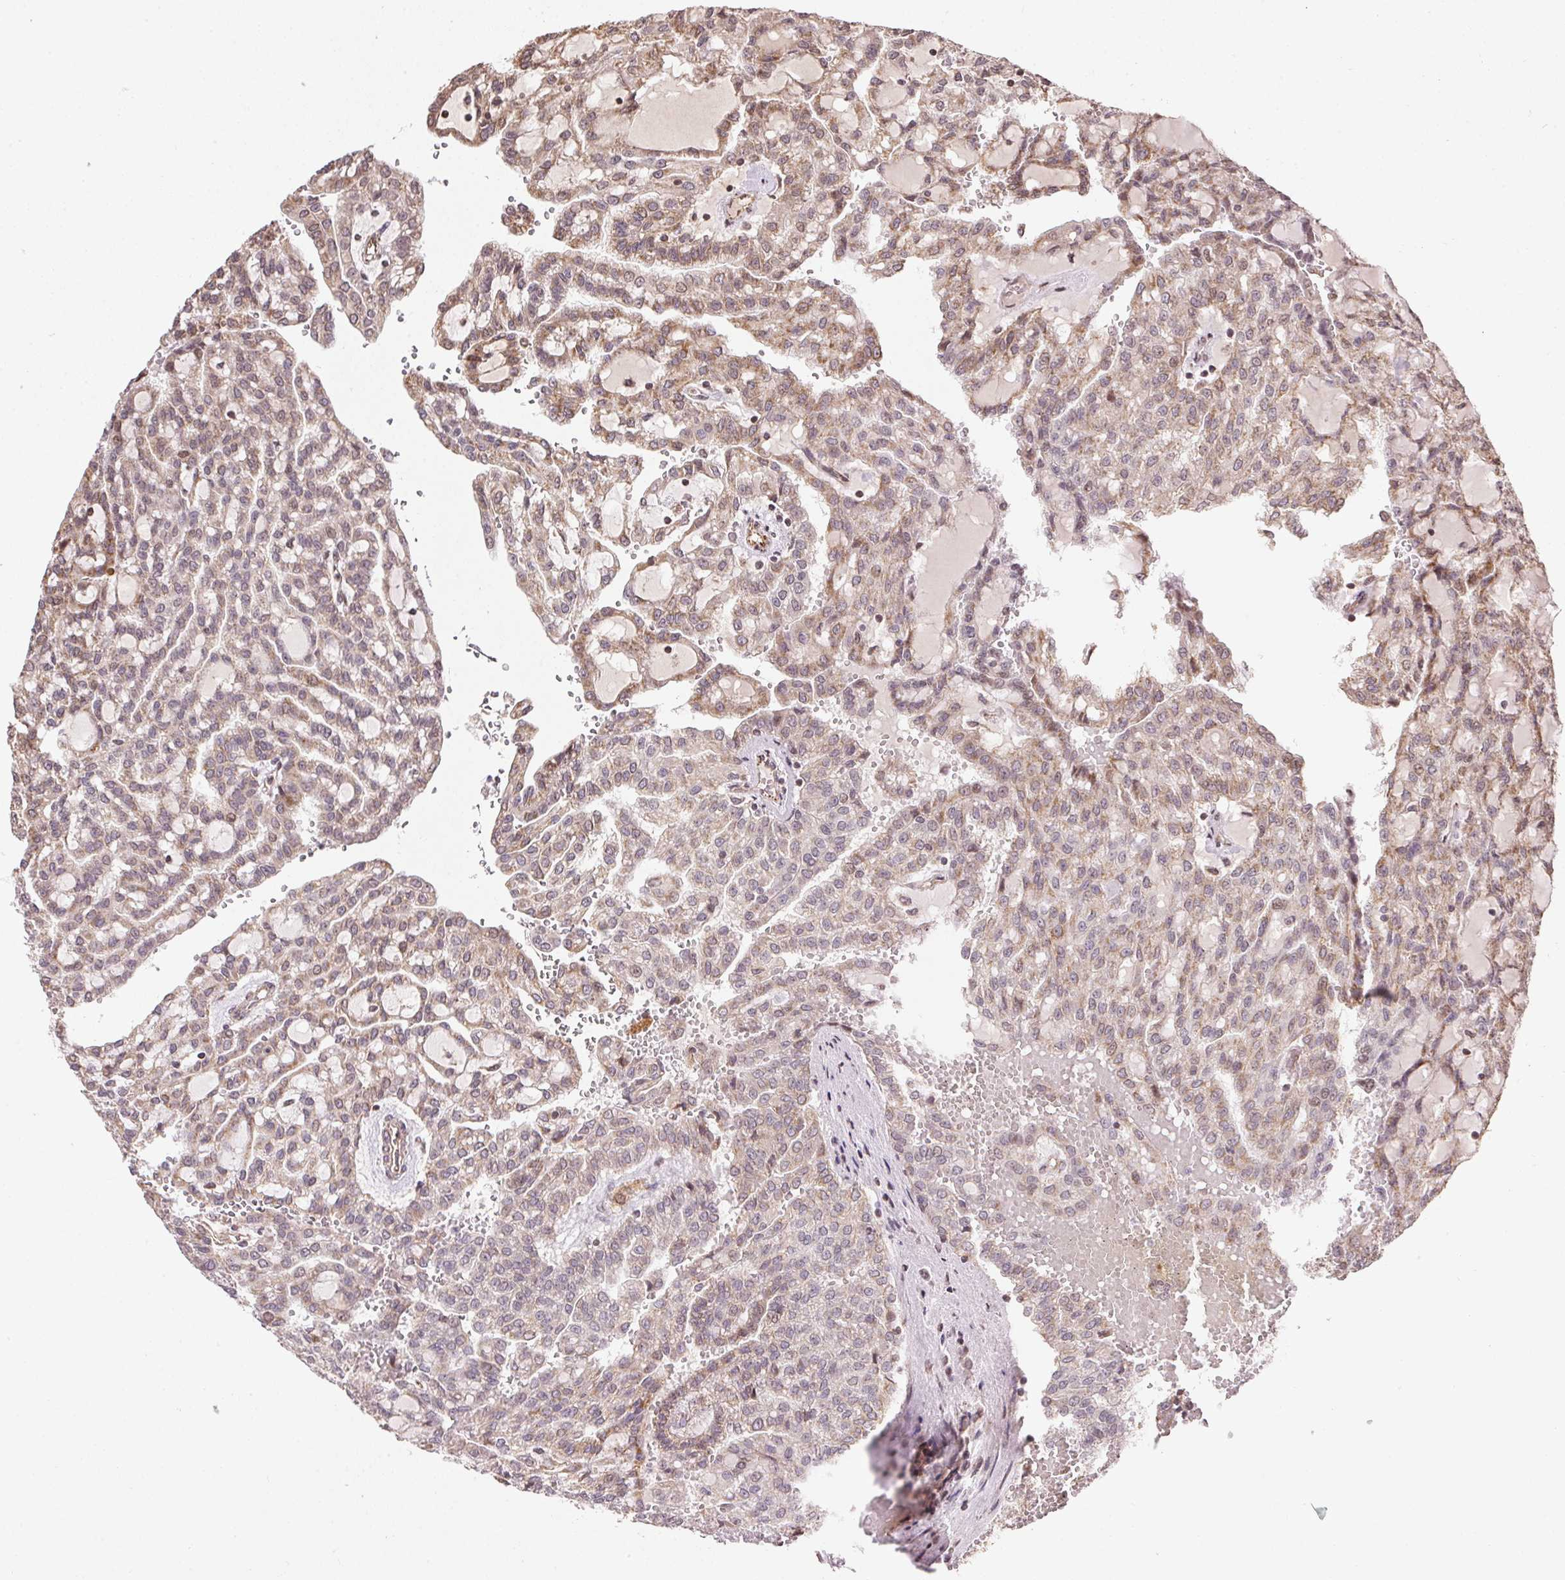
{"staining": {"intensity": "weak", "quantity": ">75%", "location": "cytoplasmic/membranous"}, "tissue": "renal cancer", "cell_type": "Tumor cells", "image_type": "cancer", "snomed": [{"axis": "morphology", "description": "Adenocarcinoma, NOS"}, {"axis": "topography", "description": "Kidney"}], "caption": "Renal cancer stained with a protein marker shows weak staining in tumor cells.", "gene": "SPRED2", "patient": {"sex": "male", "age": 63}}